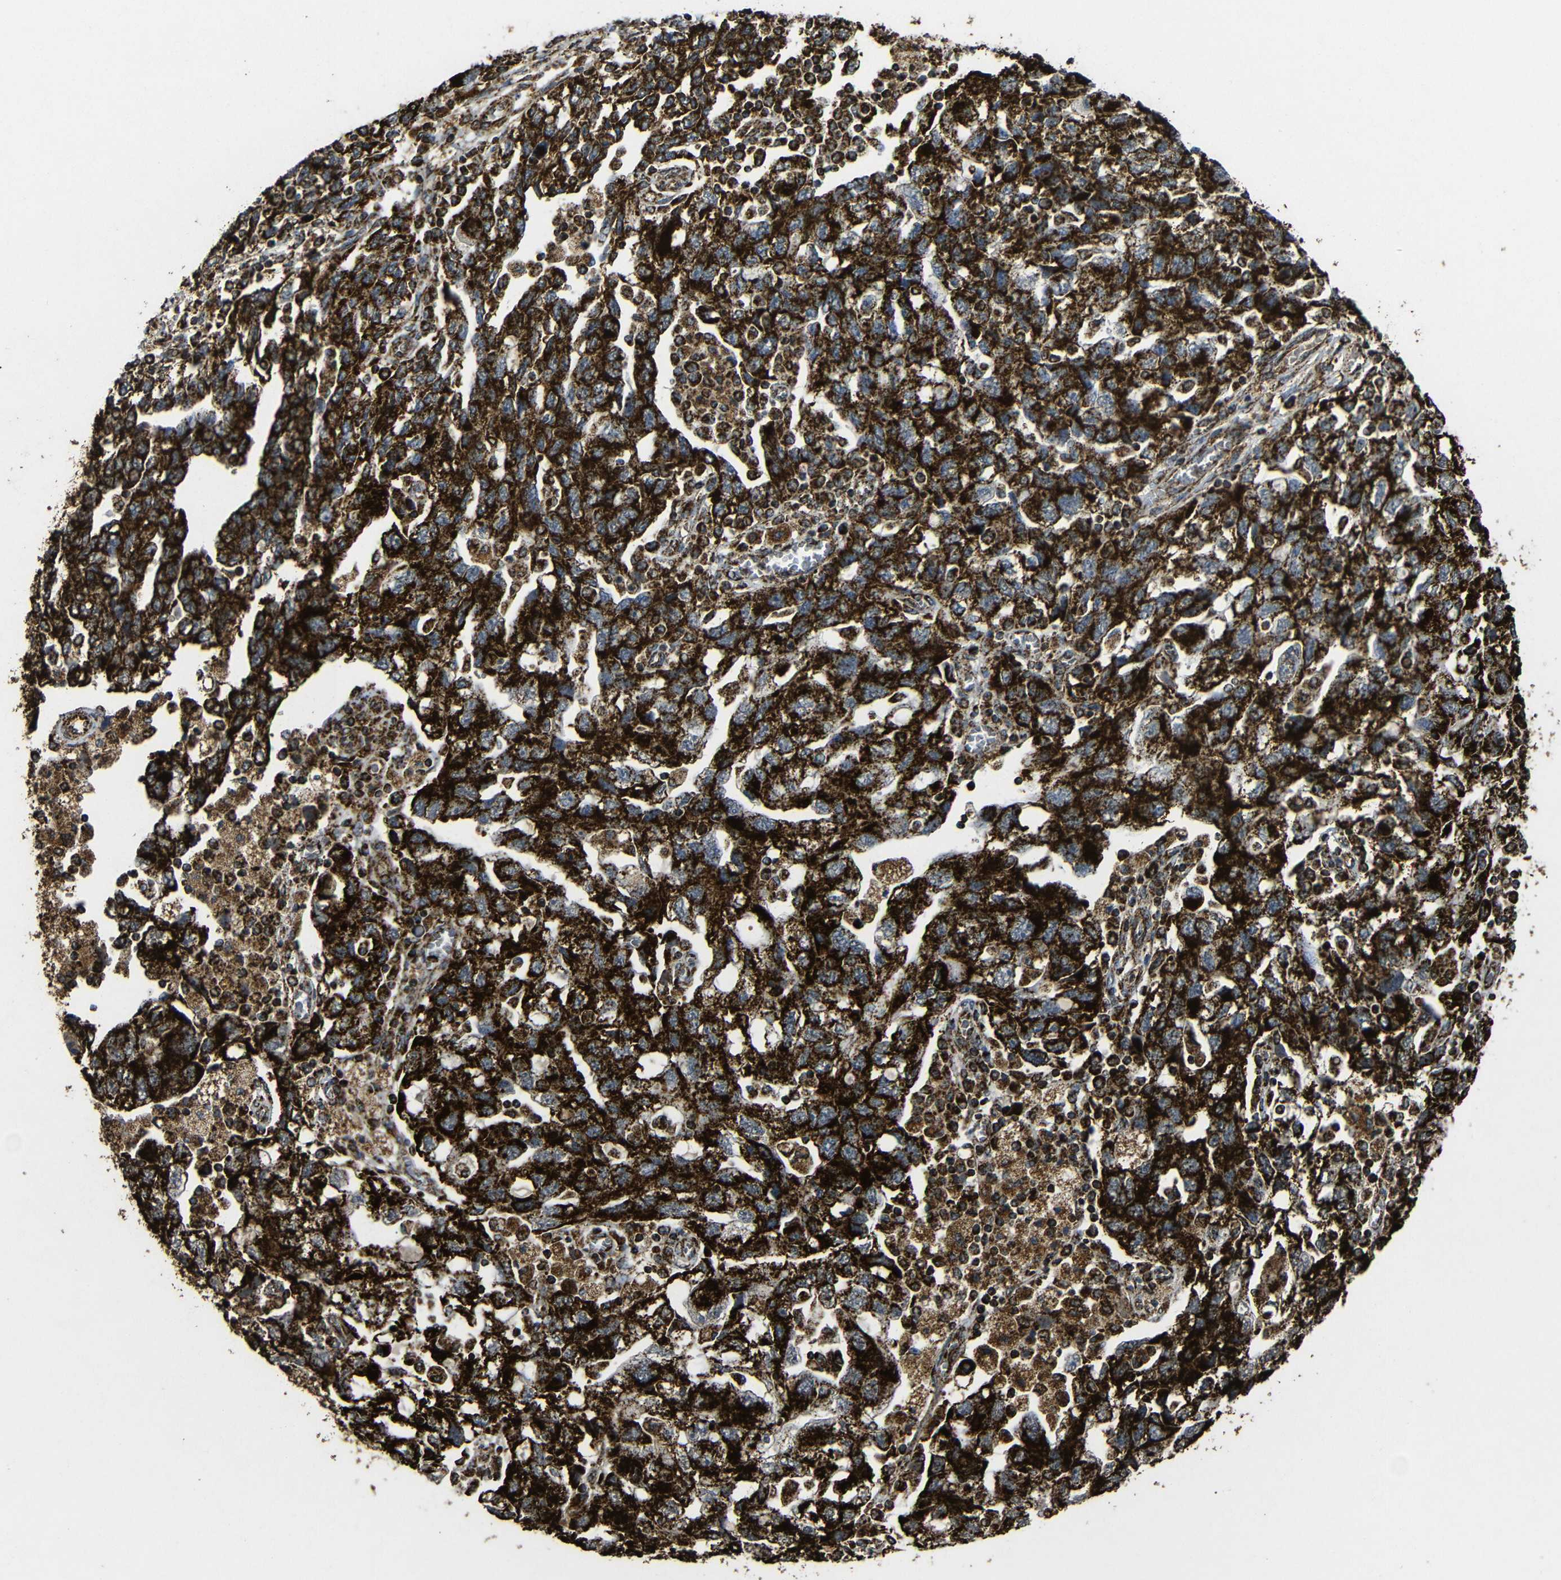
{"staining": {"intensity": "strong", "quantity": ">75%", "location": "cytoplasmic/membranous"}, "tissue": "ovarian cancer", "cell_type": "Tumor cells", "image_type": "cancer", "snomed": [{"axis": "morphology", "description": "Carcinoma, NOS"}, {"axis": "morphology", "description": "Cystadenocarcinoma, serous, NOS"}, {"axis": "topography", "description": "Ovary"}], "caption": "Immunohistochemistry (IHC) histopathology image of human ovarian cancer stained for a protein (brown), which exhibits high levels of strong cytoplasmic/membranous expression in about >75% of tumor cells.", "gene": "ATP5F1A", "patient": {"sex": "female", "age": 69}}